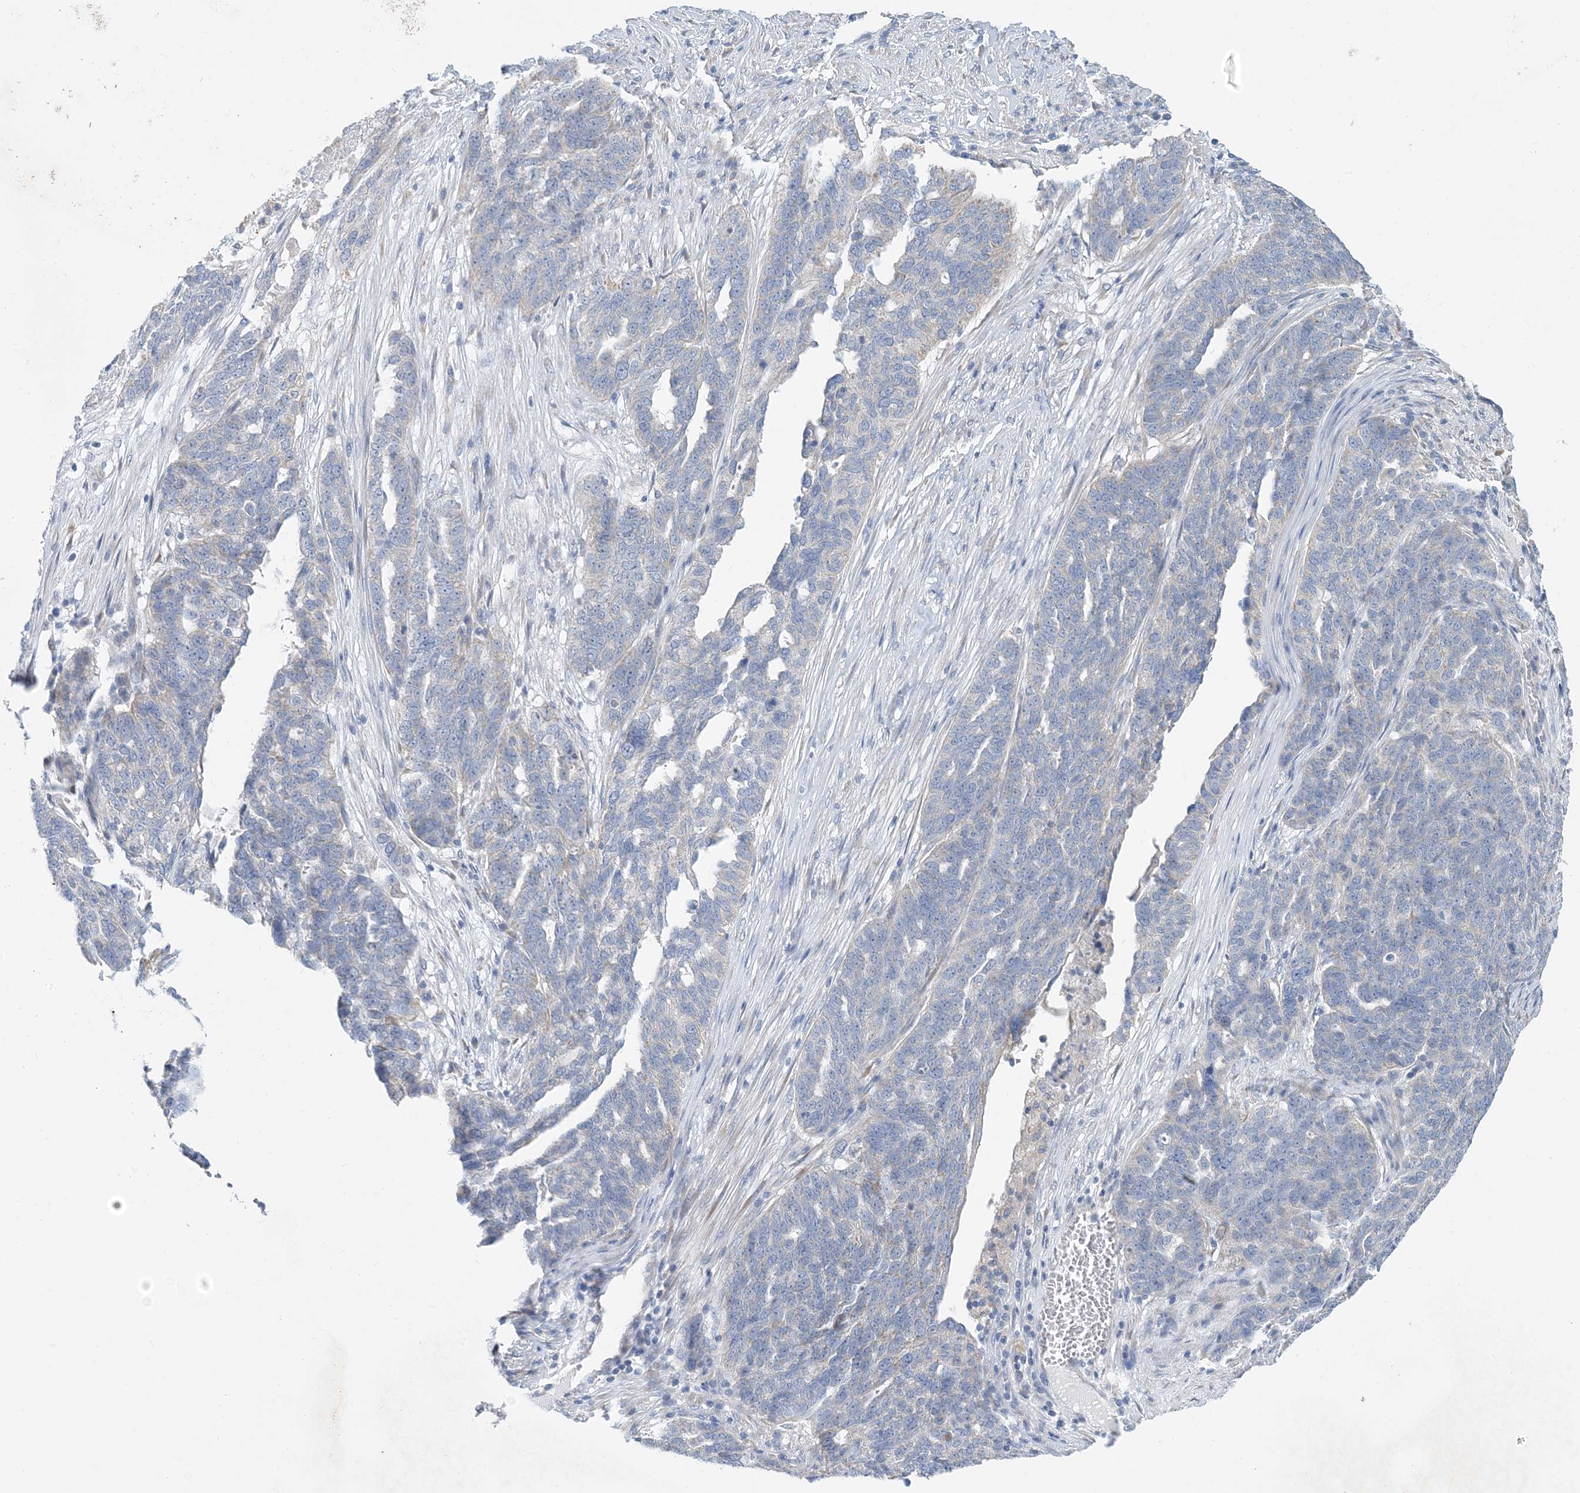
{"staining": {"intensity": "negative", "quantity": "none", "location": "none"}, "tissue": "ovarian cancer", "cell_type": "Tumor cells", "image_type": "cancer", "snomed": [{"axis": "morphology", "description": "Cystadenocarcinoma, serous, NOS"}, {"axis": "topography", "description": "Ovary"}], "caption": "The immunohistochemistry (IHC) histopathology image has no significant staining in tumor cells of ovarian serous cystadenocarcinoma tissue.", "gene": "ZCCHC18", "patient": {"sex": "female", "age": 59}}